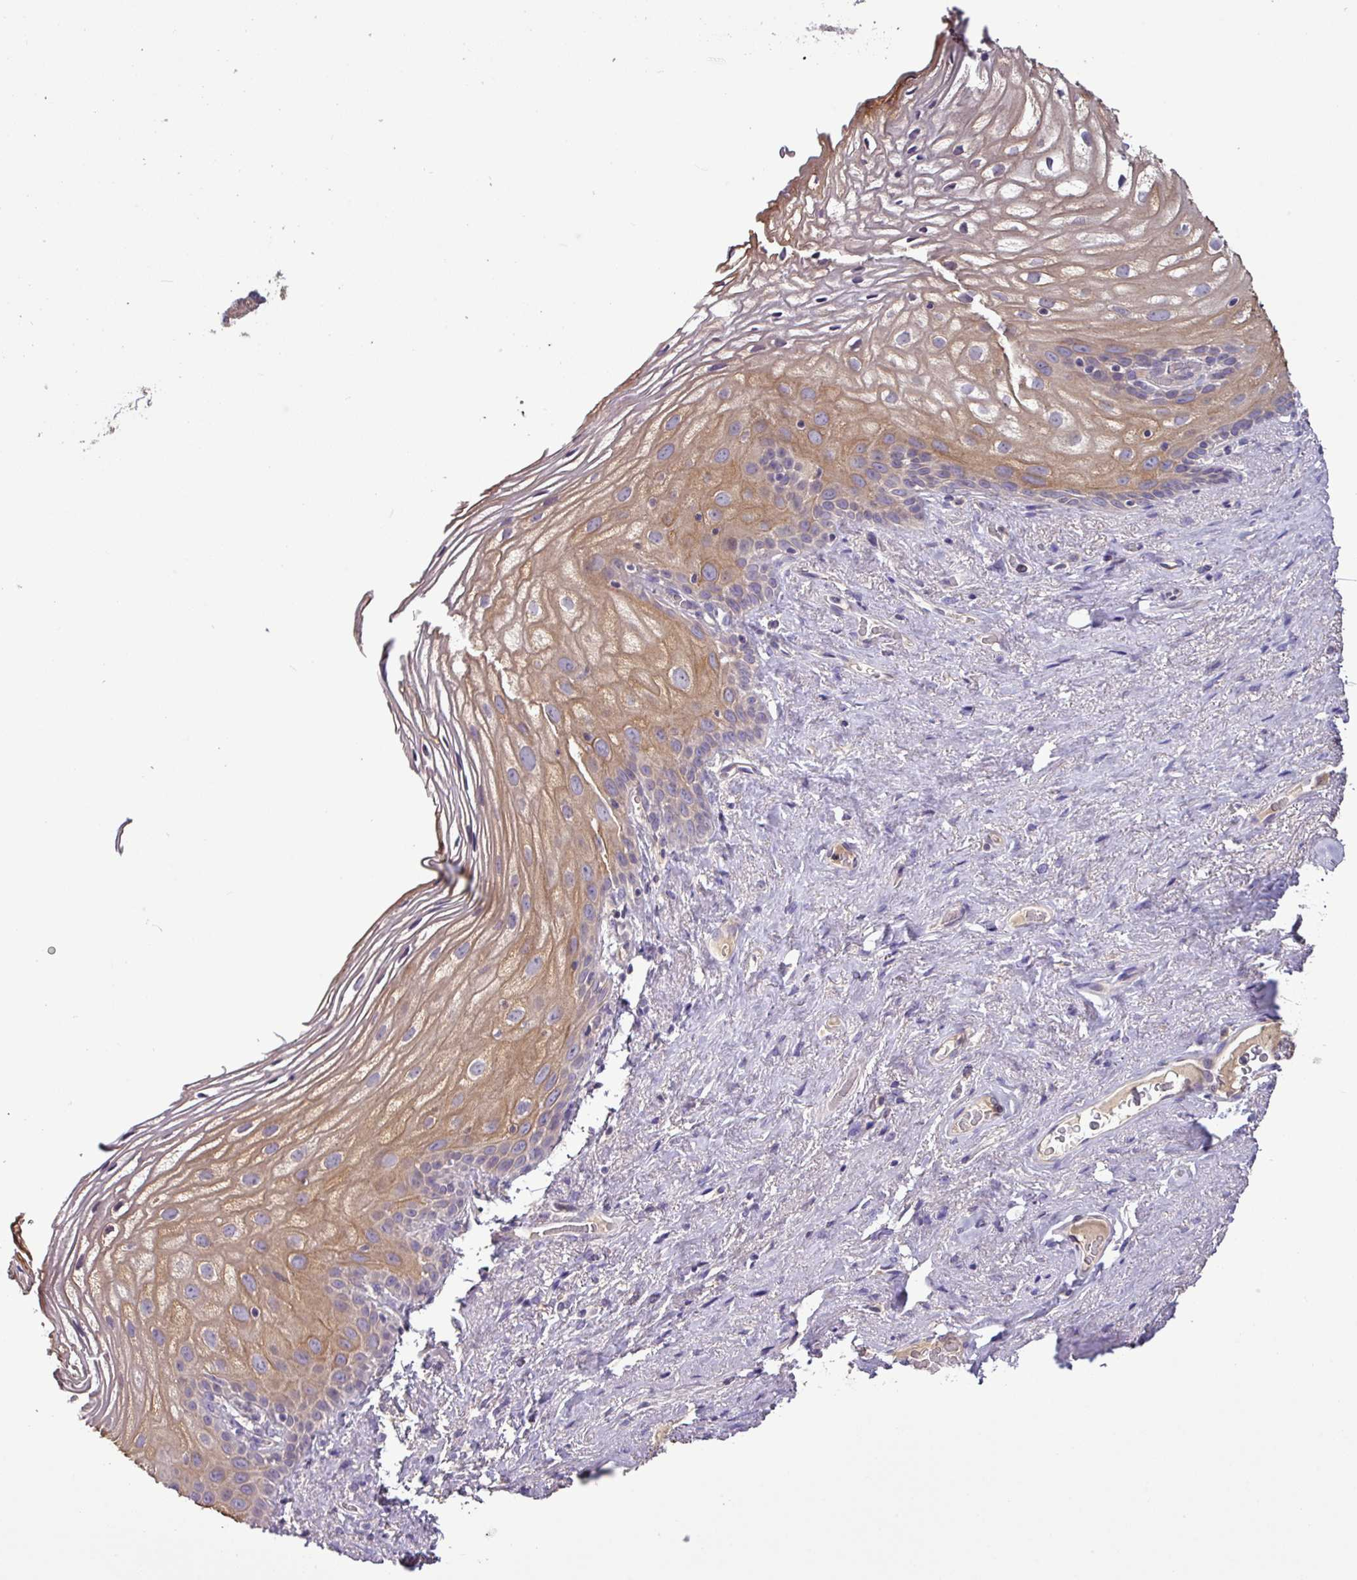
{"staining": {"intensity": "moderate", "quantity": "25%-75%", "location": "cytoplasmic/membranous"}, "tissue": "vagina", "cell_type": "Squamous epithelial cells", "image_type": "normal", "snomed": [{"axis": "morphology", "description": "Normal tissue, NOS"}, {"axis": "topography", "description": "Vagina"}, {"axis": "topography", "description": "Peripheral nerve tissue"}], "caption": "Immunohistochemistry (IHC) of unremarkable human vagina reveals medium levels of moderate cytoplasmic/membranous staining in about 25%-75% of squamous epithelial cells.", "gene": "TMEM62", "patient": {"sex": "female", "age": 71}}